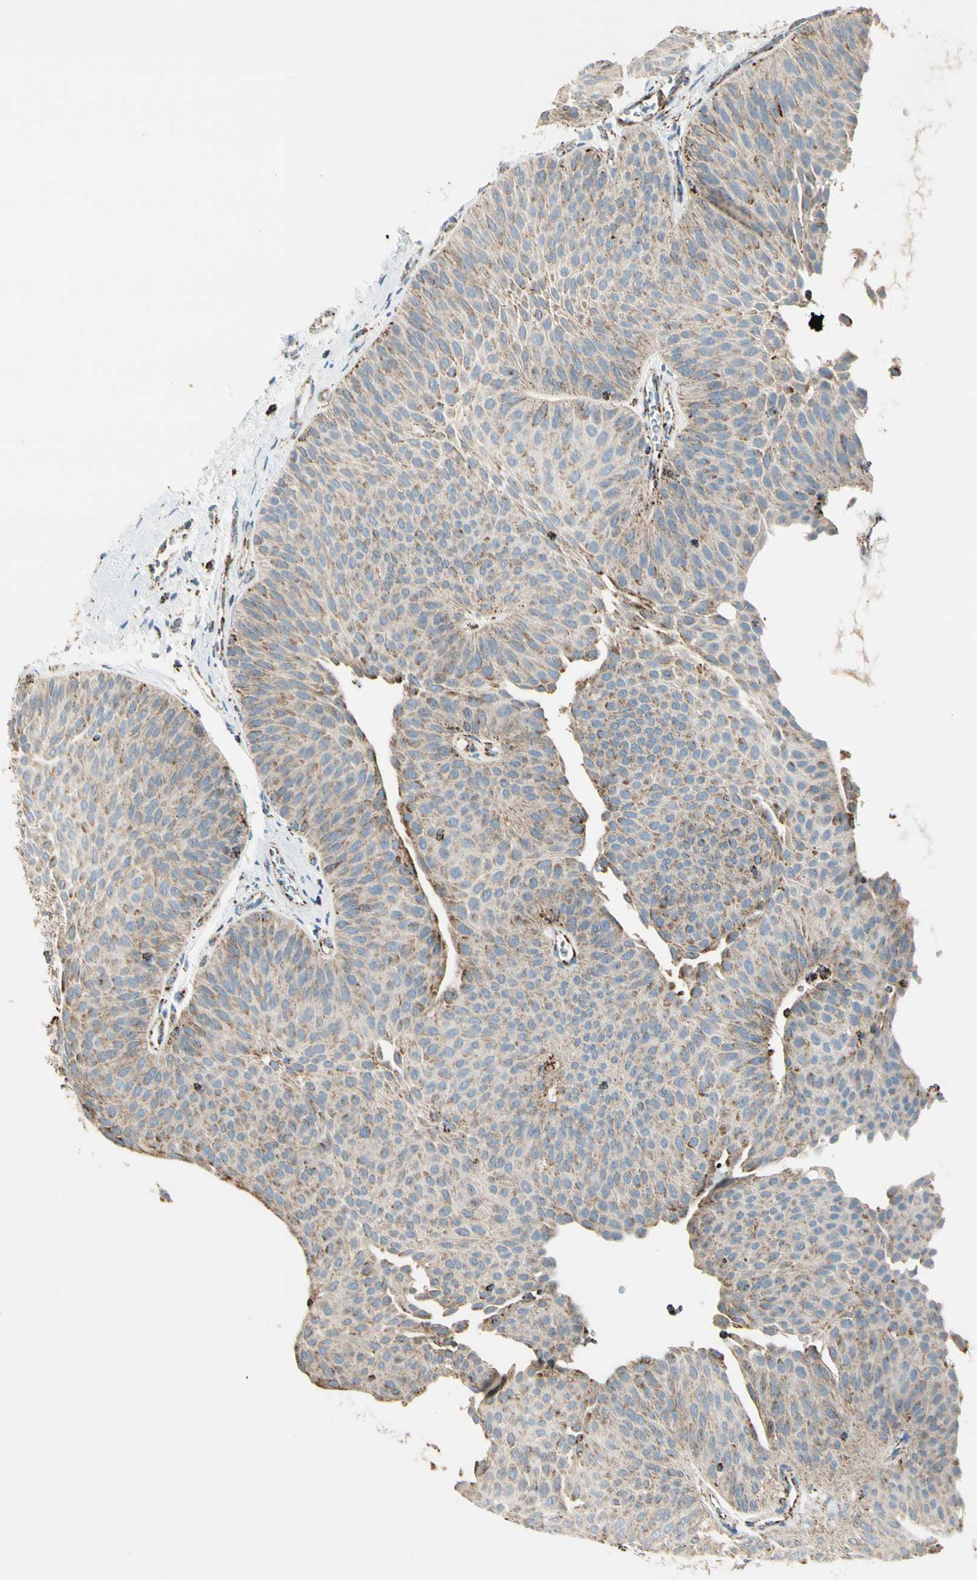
{"staining": {"intensity": "moderate", "quantity": "<25%", "location": "cytoplasmic/membranous"}, "tissue": "urothelial cancer", "cell_type": "Tumor cells", "image_type": "cancer", "snomed": [{"axis": "morphology", "description": "Urothelial carcinoma, Low grade"}, {"axis": "topography", "description": "Urinary bladder"}], "caption": "Immunohistochemistry (IHC) staining of urothelial carcinoma (low-grade), which exhibits low levels of moderate cytoplasmic/membranous positivity in about <25% of tumor cells indicating moderate cytoplasmic/membranous protein expression. The staining was performed using DAB (3,3'-diaminobenzidine) (brown) for protein detection and nuclei were counterstained in hematoxylin (blue).", "gene": "ME2", "patient": {"sex": "female", "age": 60}}